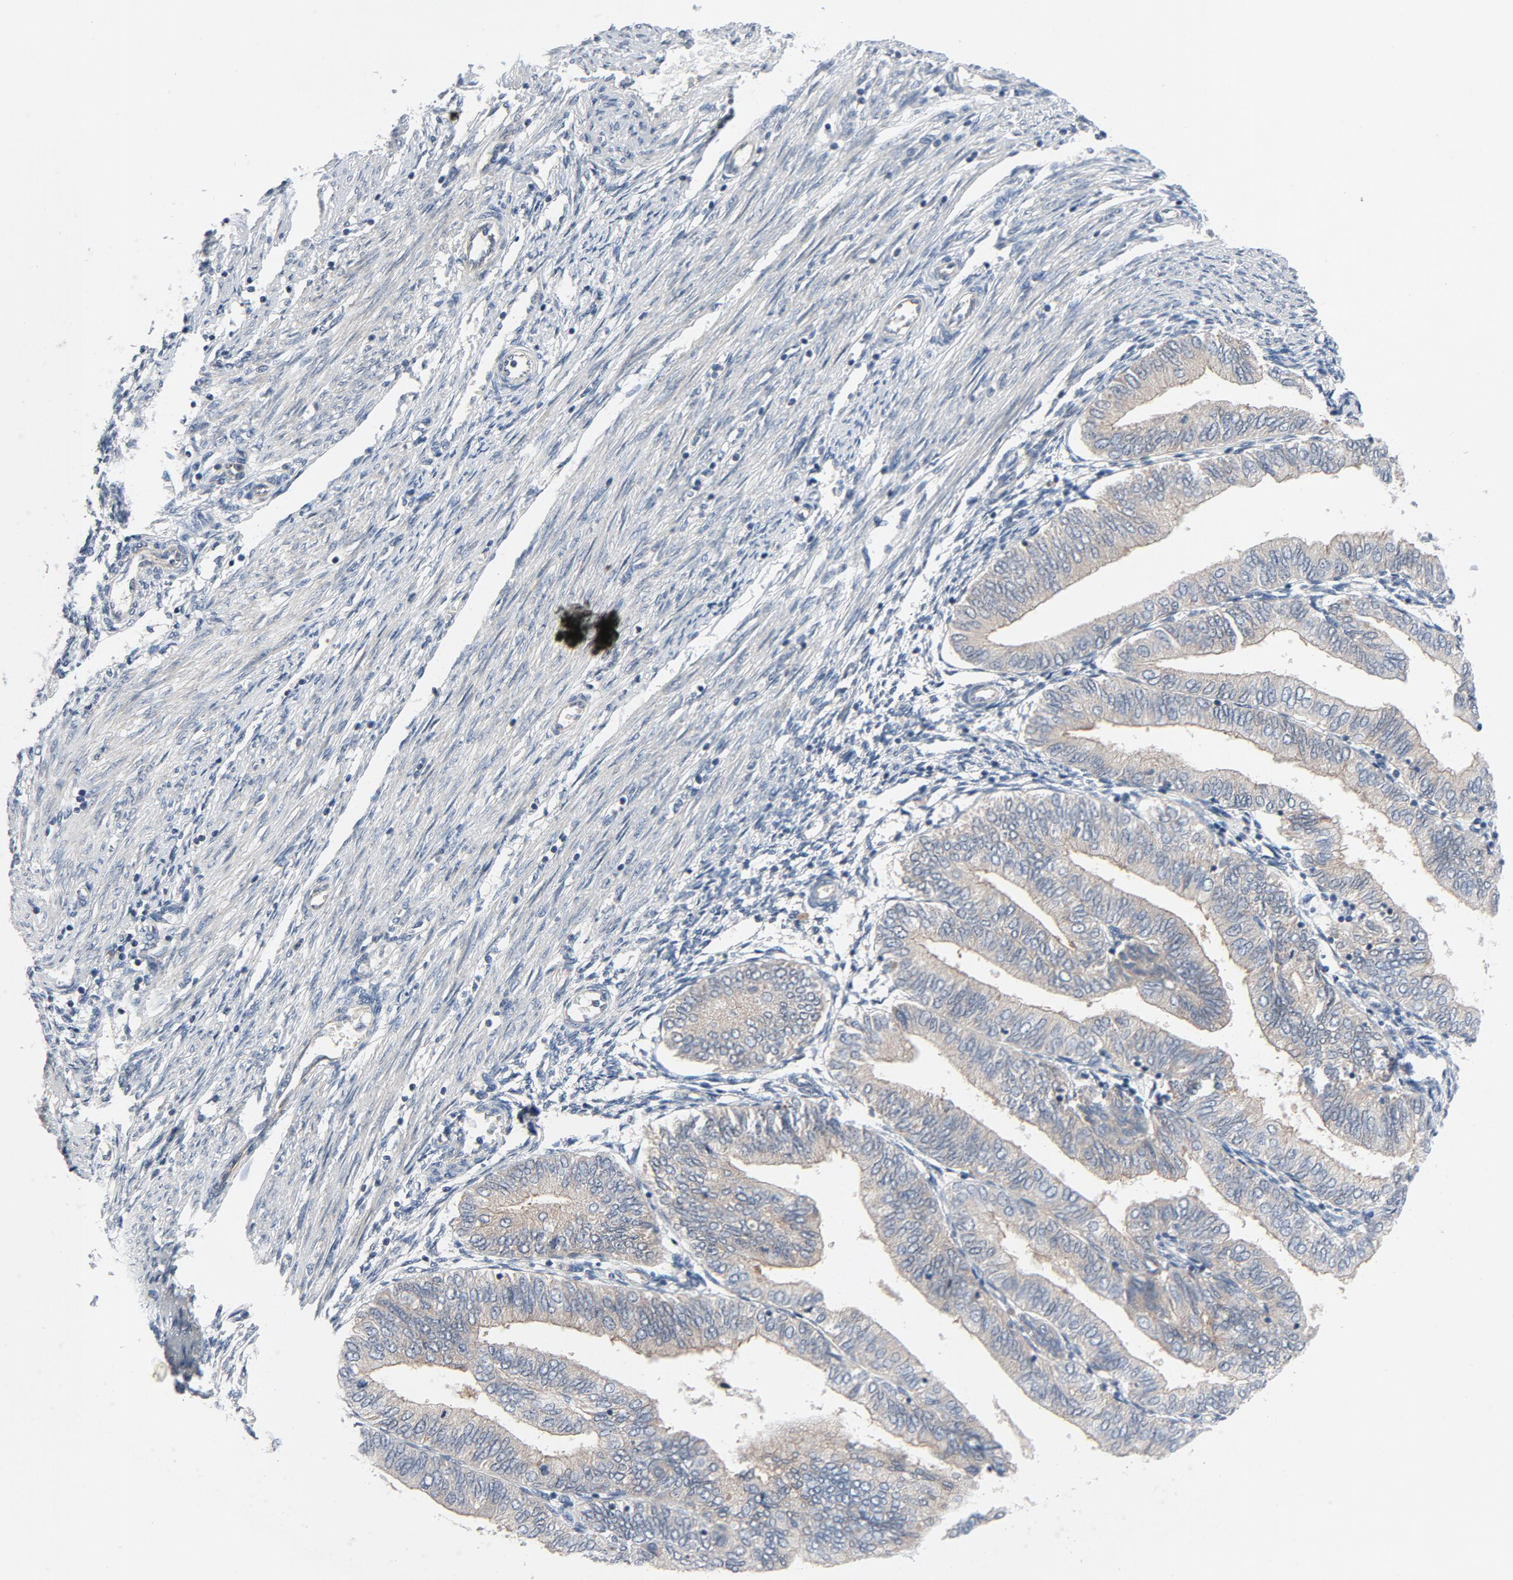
{"staining": {"intensity": "weak", "quantity": ">75%", "location": "cytoplasmic/membranous"}, "tissue": "endometrial cancer", "cell_type": "Tumor cells", "image_type": "cancer", "snomed": [{"axis": "morphology", "description": "Adenocarcinoma, NOS"}, {"axis": "topography", "description": "Endometrium"}], "caption": "Adenocarcinoma (endometrial) stained for a protein reveals weak cytoplasmic/membranous positivity in tumor cells.", "gene": "TSG101", "patient": {"sex": "female", "age": 51}}